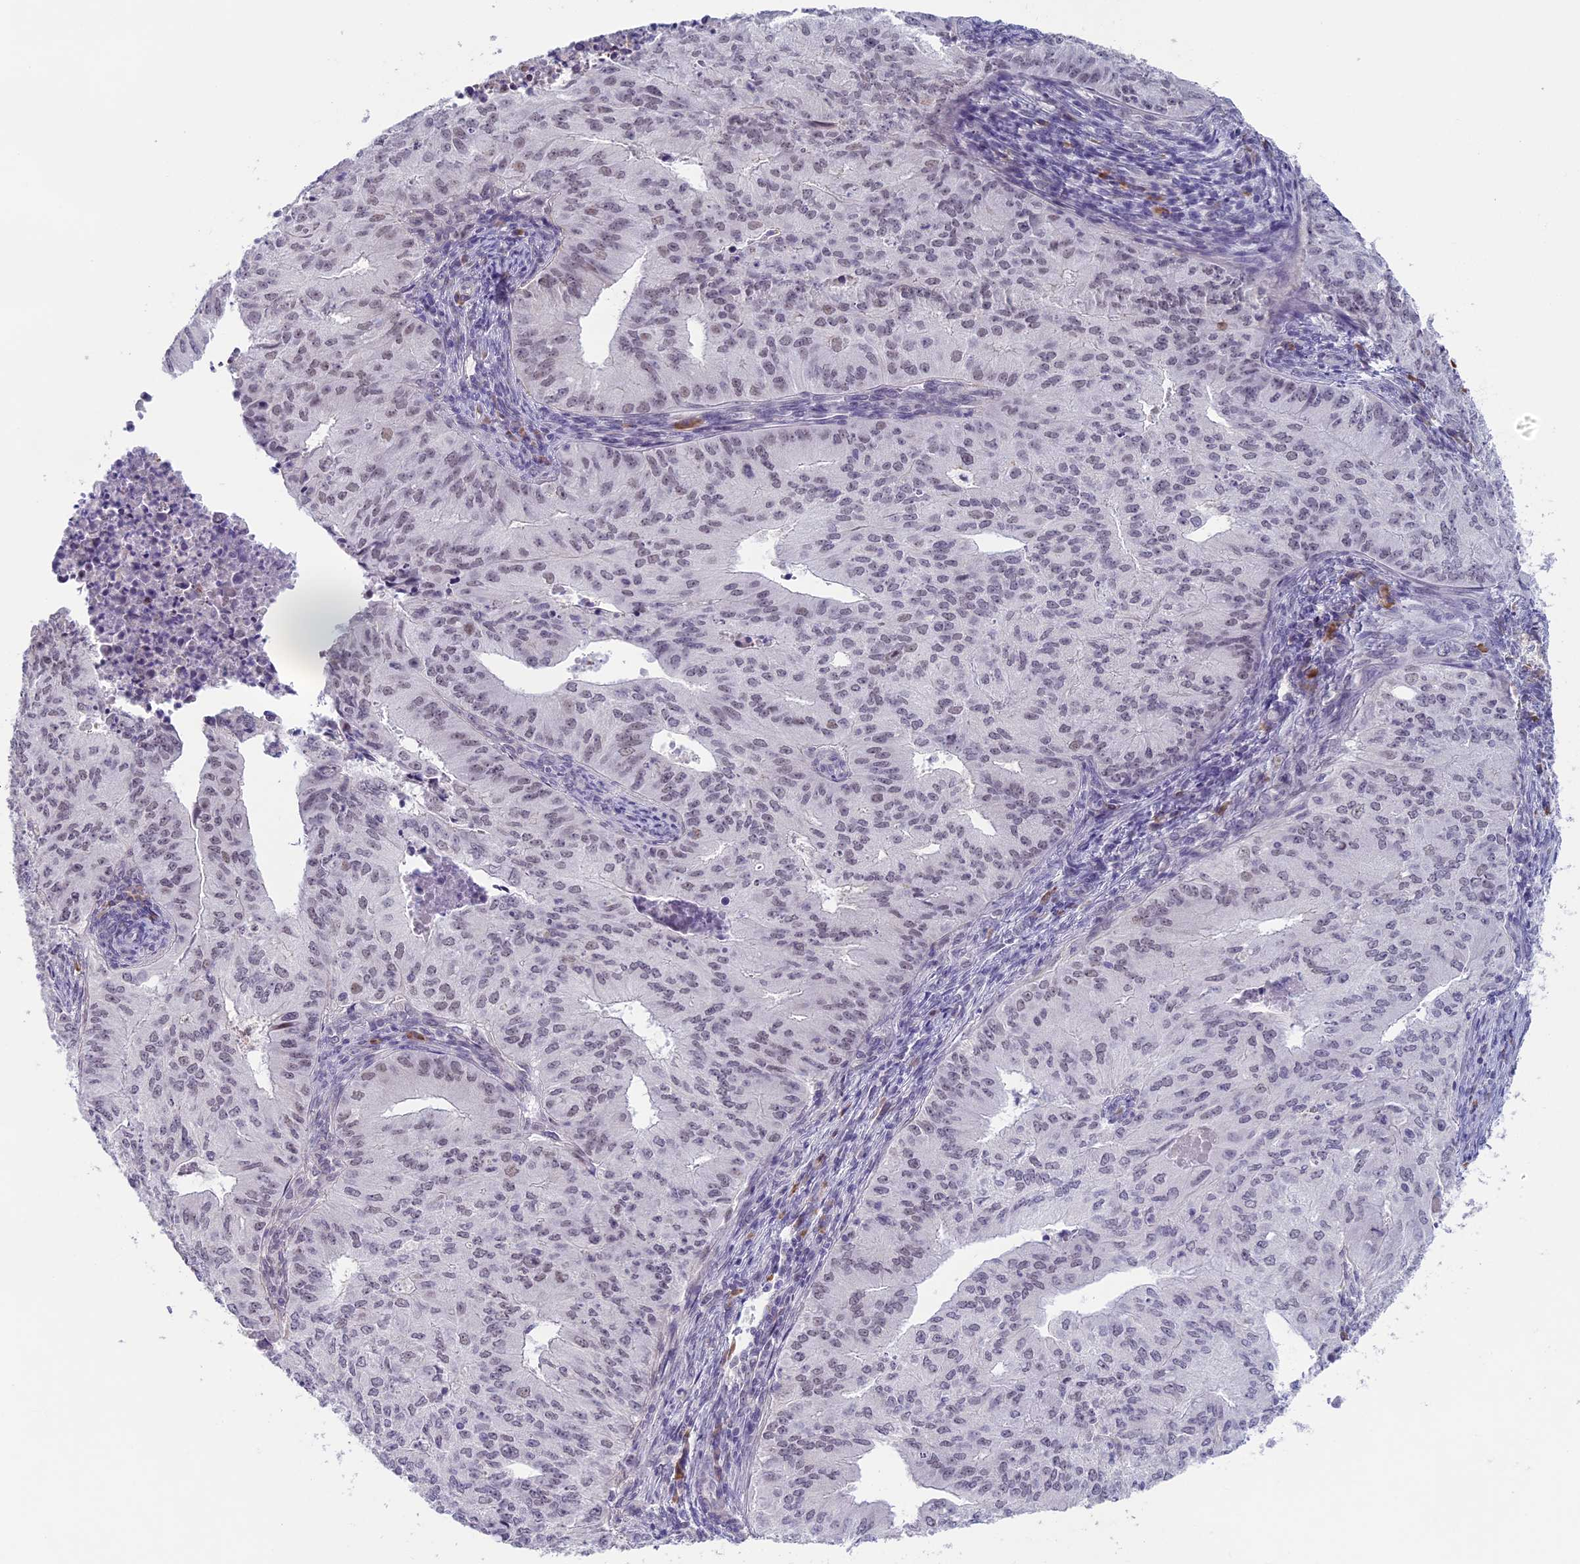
{"staining": {"intensity": "negative", "quantity": "none", "location": "none"}, "tissue": "endometrial cancer", "cell_type": "Tumor cells", "image_type": "cancer", "snomed": [{"axis": "morphology", "description": "Adenocarcinoma, NOS"}, {"axis": "topography", "description": "Endometrium"}], "caption": "Immunohistochemistry (IHC) photomicrograph of neoplastic tissue: human endometrial adenocarcinoma stained with DAB reveals no significant protein positivity in tumor cells.", "gene": "MORF4L1", "patient": {"sex": "female", "age": 50}}